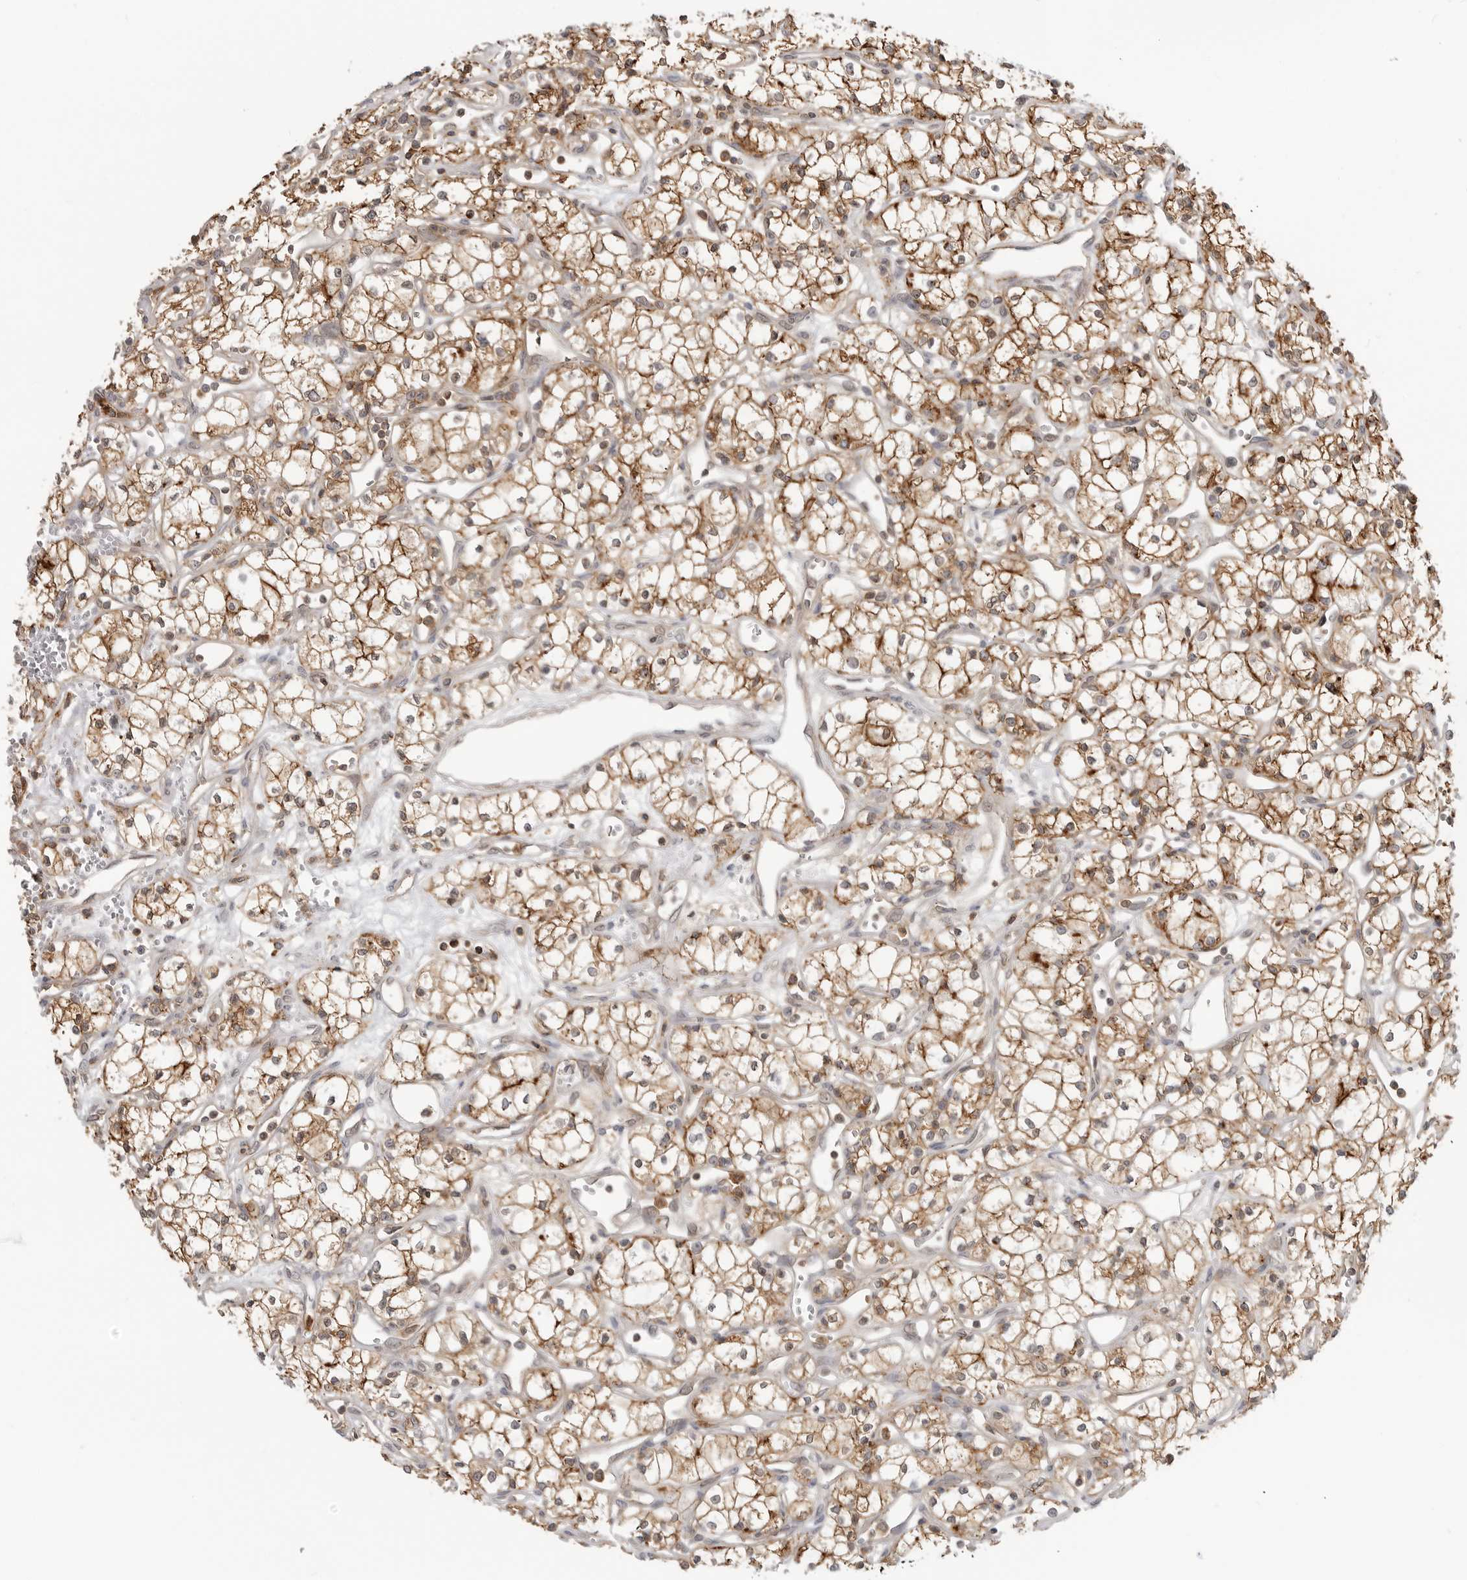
{"staining": {"intensity": "moderate", "quantity": ">75%", "location": "cytoplasmic/membranous"}, "tissue": "renal cancer", "cell_type": "Tumor cells", "image_type": "cancer", "snomed": [{"axis": "morphology", "description": "Adenocarcinoma, NOS"}, {"axis": "topography", "description": "Kidney"}], "caption": "A high-resolution histopathology image shows immunohistochemistry (IHC) staining of renal cancer, which reveals moderate cytoplasmic/membranous staining in approximately >75% of tumor cells. Ihc stains the protein in brown and the nuclei are stained blue.", "gene": "ANXA11", "patient": {"sex": "male", "age": 59}}